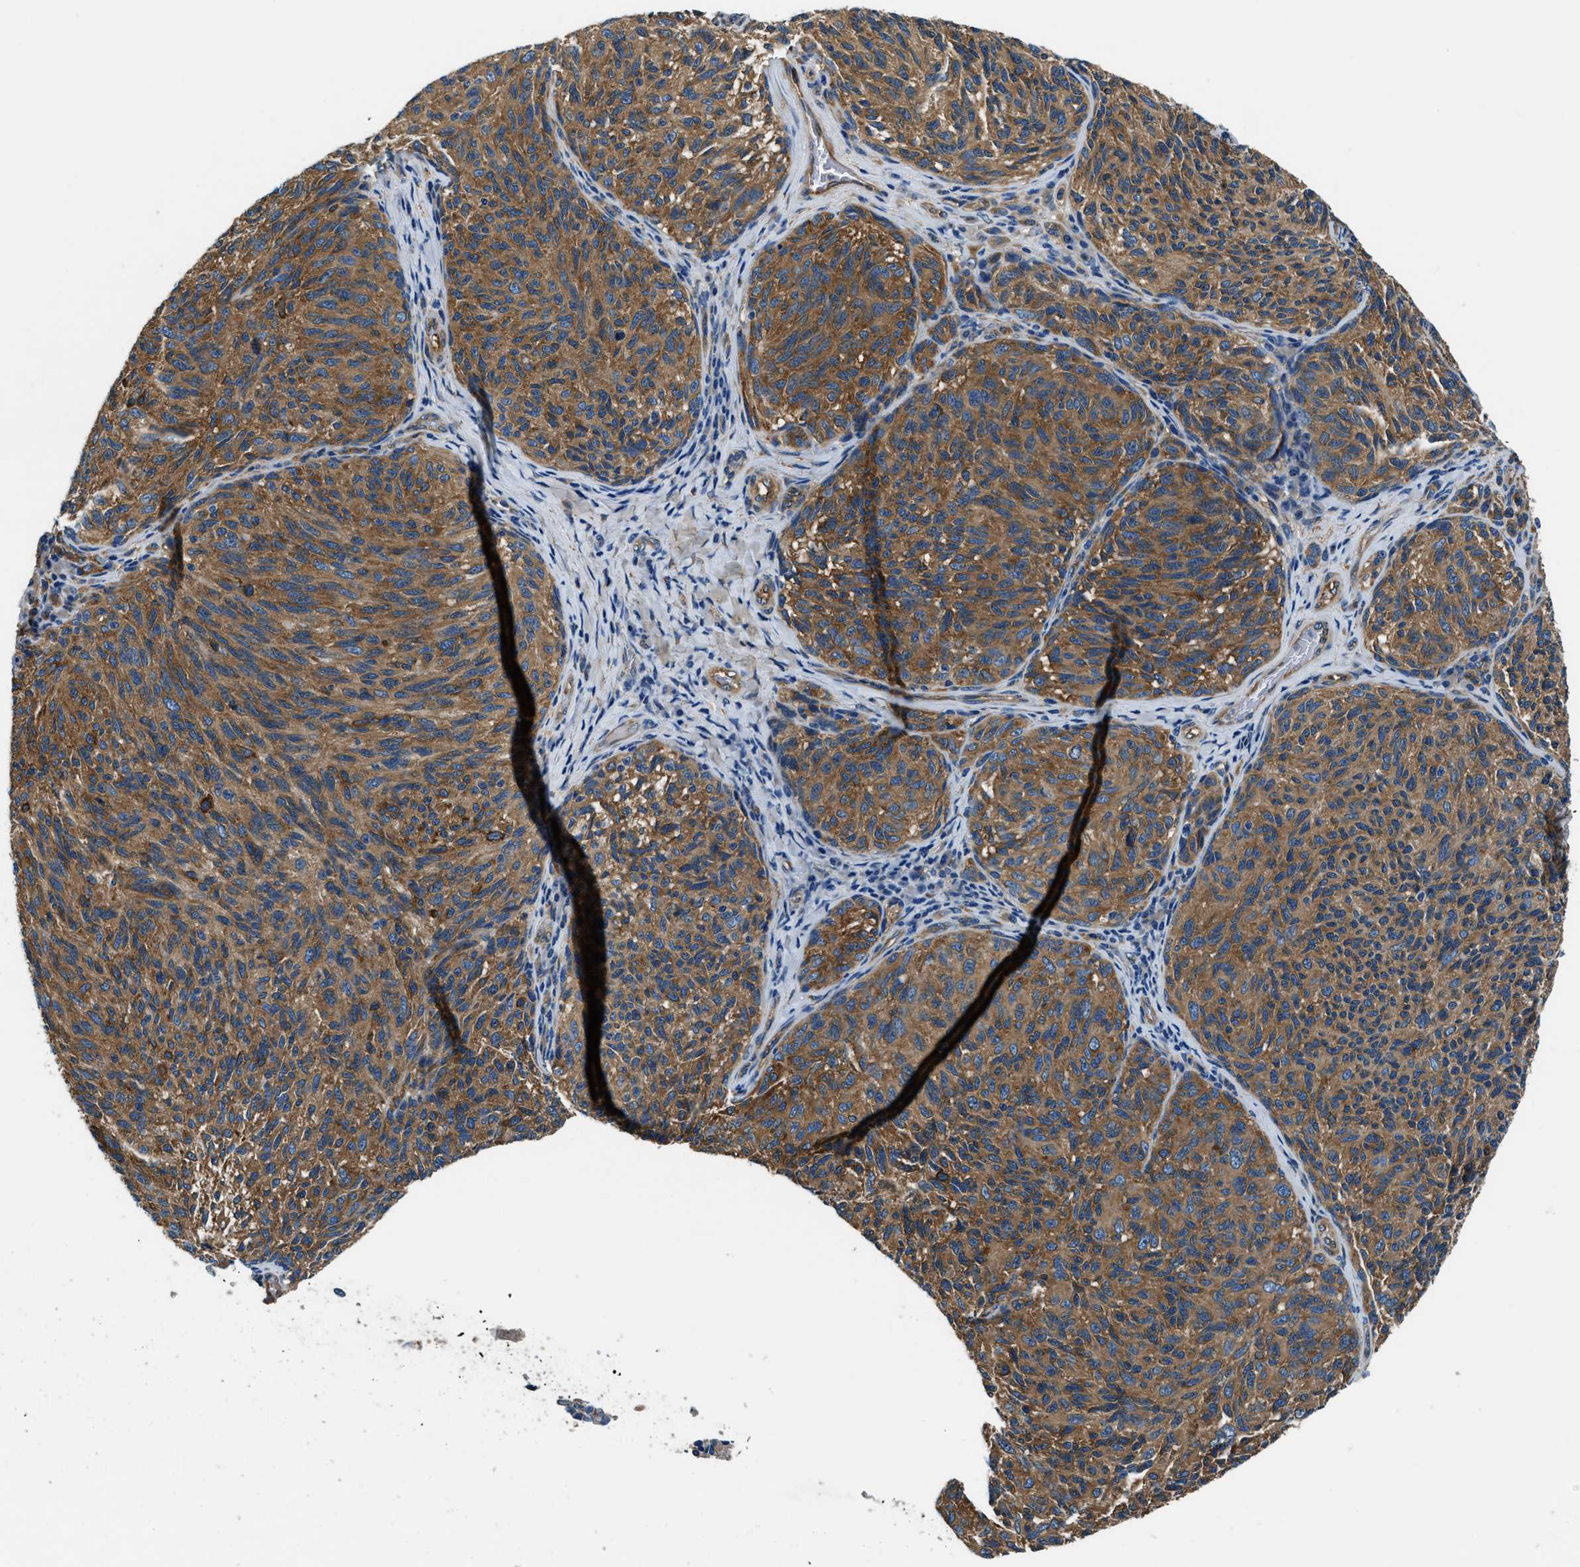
{"staining": {"intensity": "strong", "quantity": ">75%", "location": "cytoplasmic/membranous"}, "tissue": "melanoma", "cell_type": "Tumor cells", "image_type": "cancer", "snomed": [{"axis": "morphology", "description": "Malignant melanoma, NOS"}, {"axis": "topography", "description": "Skin"}], "caption": "The image reveals immunohistochemical staining of malignant melanoma. There is strong cytoplasmic/membranous positivity is seen in approximately >75% of tumor cells.", "gene": "EEA1", "patient": {"sex": "female", "age": 73}}